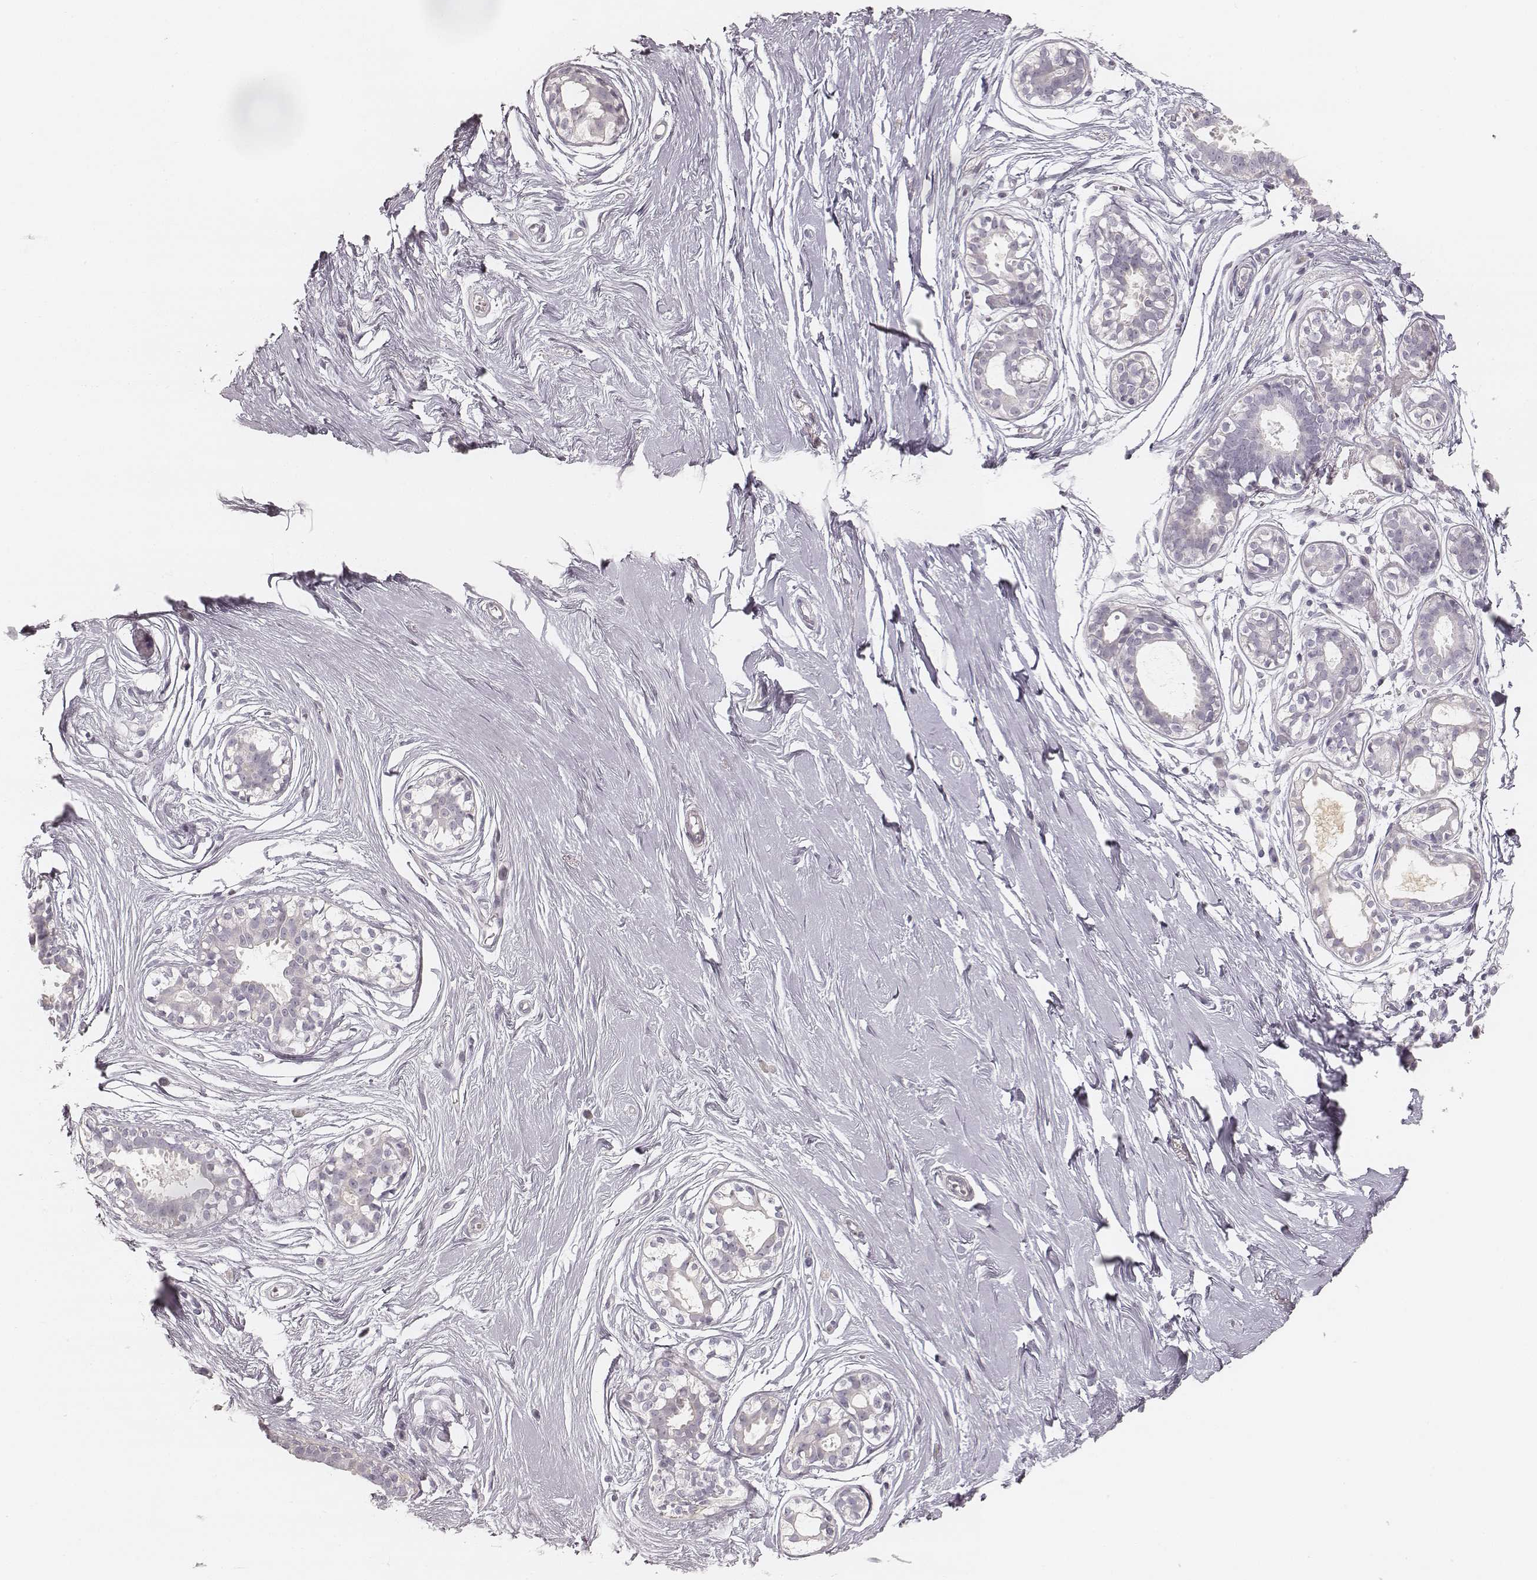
{"staining": {"intensity": "negative", "quantity": "none", "location": "none"}, "tissue": "breast", "cell_type": "Adipocytes", "image_type": "normal", "snomed": [{"axis": "morphology", "description": "Normal tissue, NOS"}, {"axis": "topography", "description": "Breast"}], "caption": "The photomicrograph reveals no significant staining in adipocytes of breast.", "gene": "SPATA24", "patient": {"sex": "female", "age": 49}}